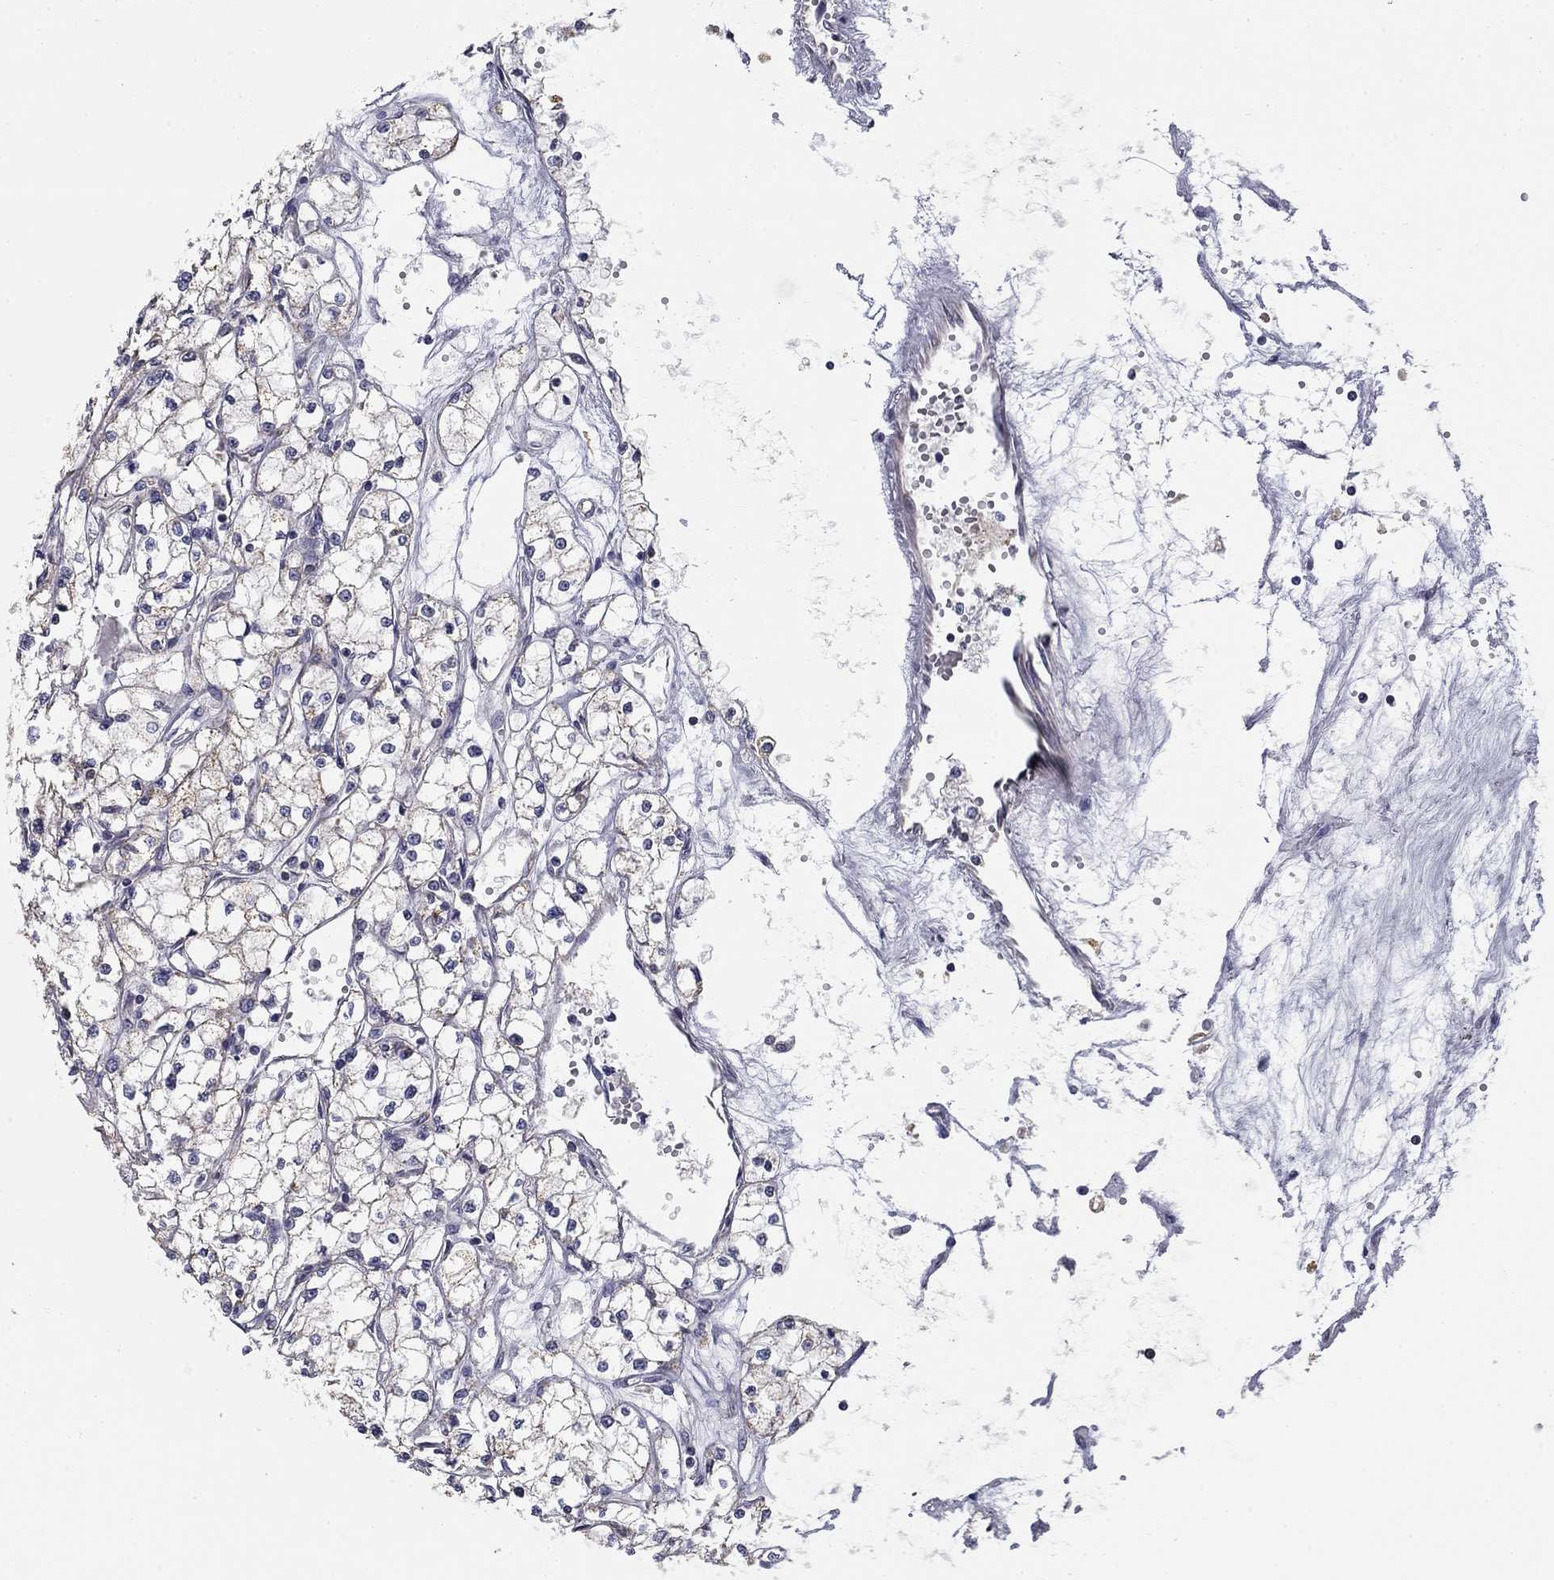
{"staining": {"intensity": "negative", "quantity": "none", "location": "none"}, "tissue": "renal cancer", "cell_type": "Tumor cells", "image_type": "cancer", "snomed": [{"axis": "morphology", "description": "Adenocarcinoma, NOS"}, {"axis": "topography", "description": "Kidney"}], "caption": "This is a image of immunohistochemistry staining of adenocarcinoma (renal), which shows no expression in tumor cells.", "gene": "SLC2A9", "patient": {"sex": "male", "age": 67}}